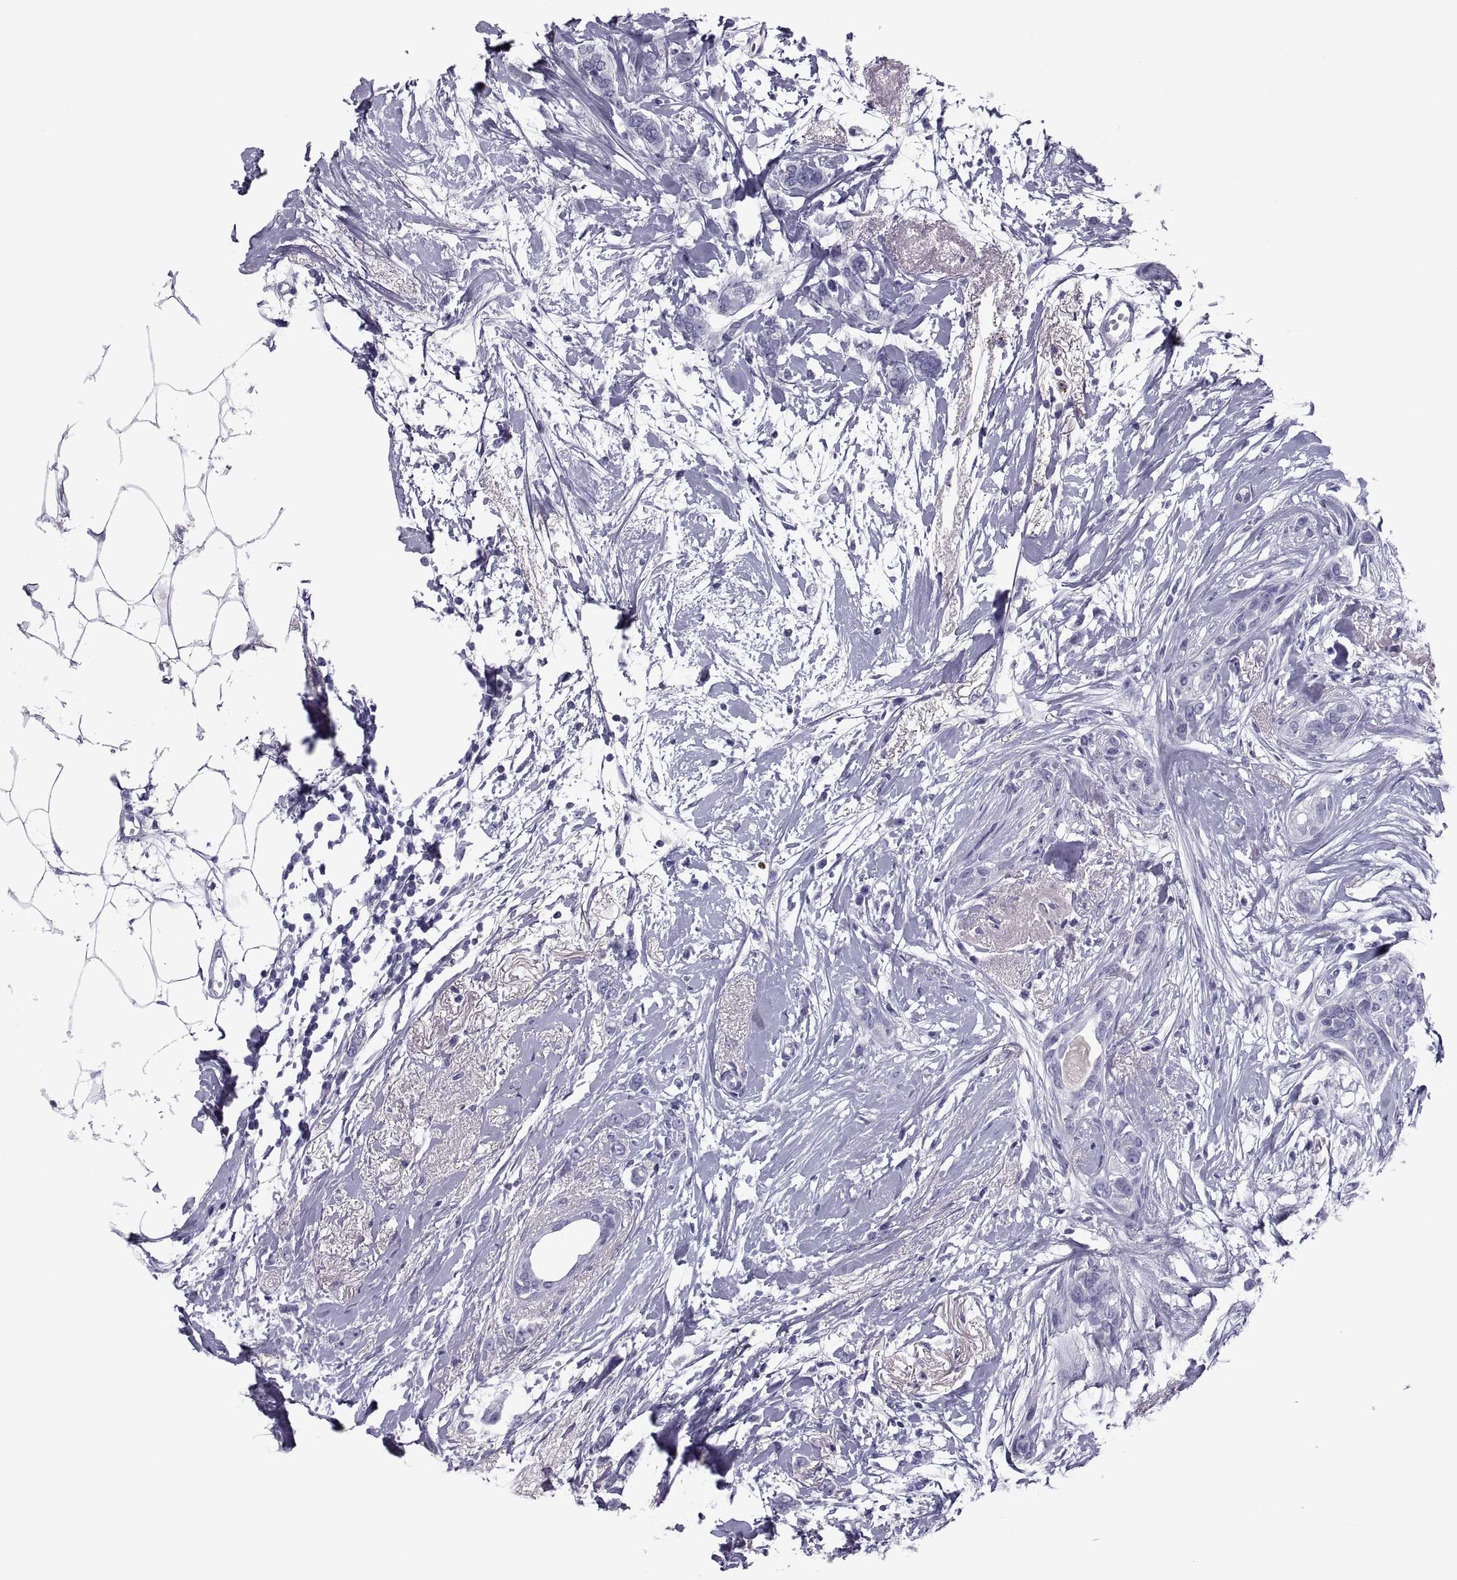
{"staining": {"intensity": "negative", "quantity": "none", "location": "none"}, "tissue": "breast cancer", "cell_type": "Tumor cells", "image_type": "cancer", "snomed": [{"axis": "morphology", "description": "Duct carcinoma"}, {"axis": "topography", "description": "Breast"}], "caption": "Photomicrograph shows no protein staining in tumor cells of intraductal carcinoma (breast) tissue. The staining is performed using DAB (3,3'-diaminobenzidine) brown chromogen with nuclei counter-stained in using hematoxylin.", "gene": "CRISP1", "patient": {"sex": "female", "age": 40}}